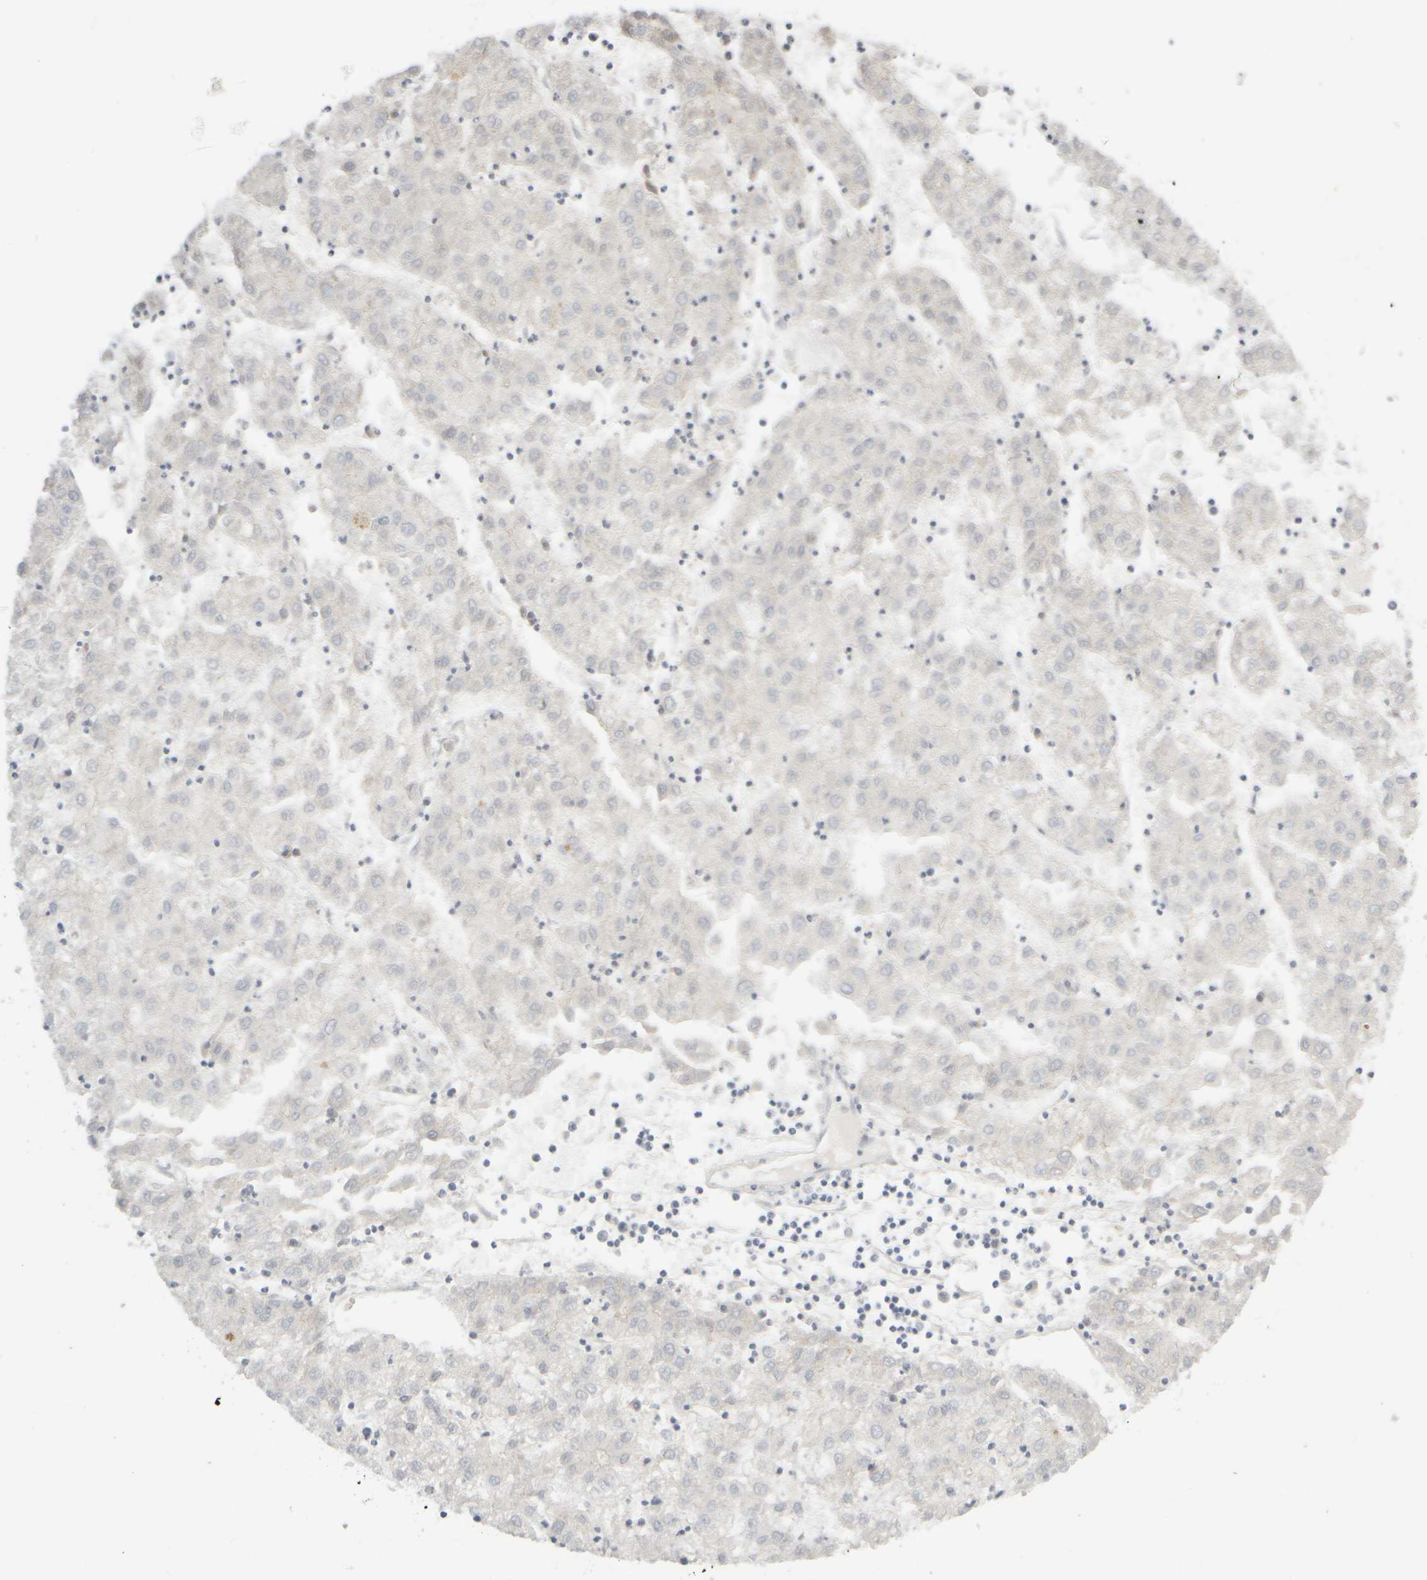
{"staining": {"intensity": "negative", "quantity": "none", "location": "none"}, "tissue": "liver cancer", "cell_type": "Tumor cells", "image_type": "cancer", "snomed": [{"axis": "morphology", "description": "Carcinoma, Hepatocellular, NOS"}, {"axis": "topography", "description": "Liver"}], "caption": "Tumor cells show no significant expression in hepatocellular carcinoma (liver). (Brightfield microscopy of DAB immunohistochemistry (IHC) at high magnification).", "gene": "GOPC", "patient": {"sex": "male", "age": 72}}